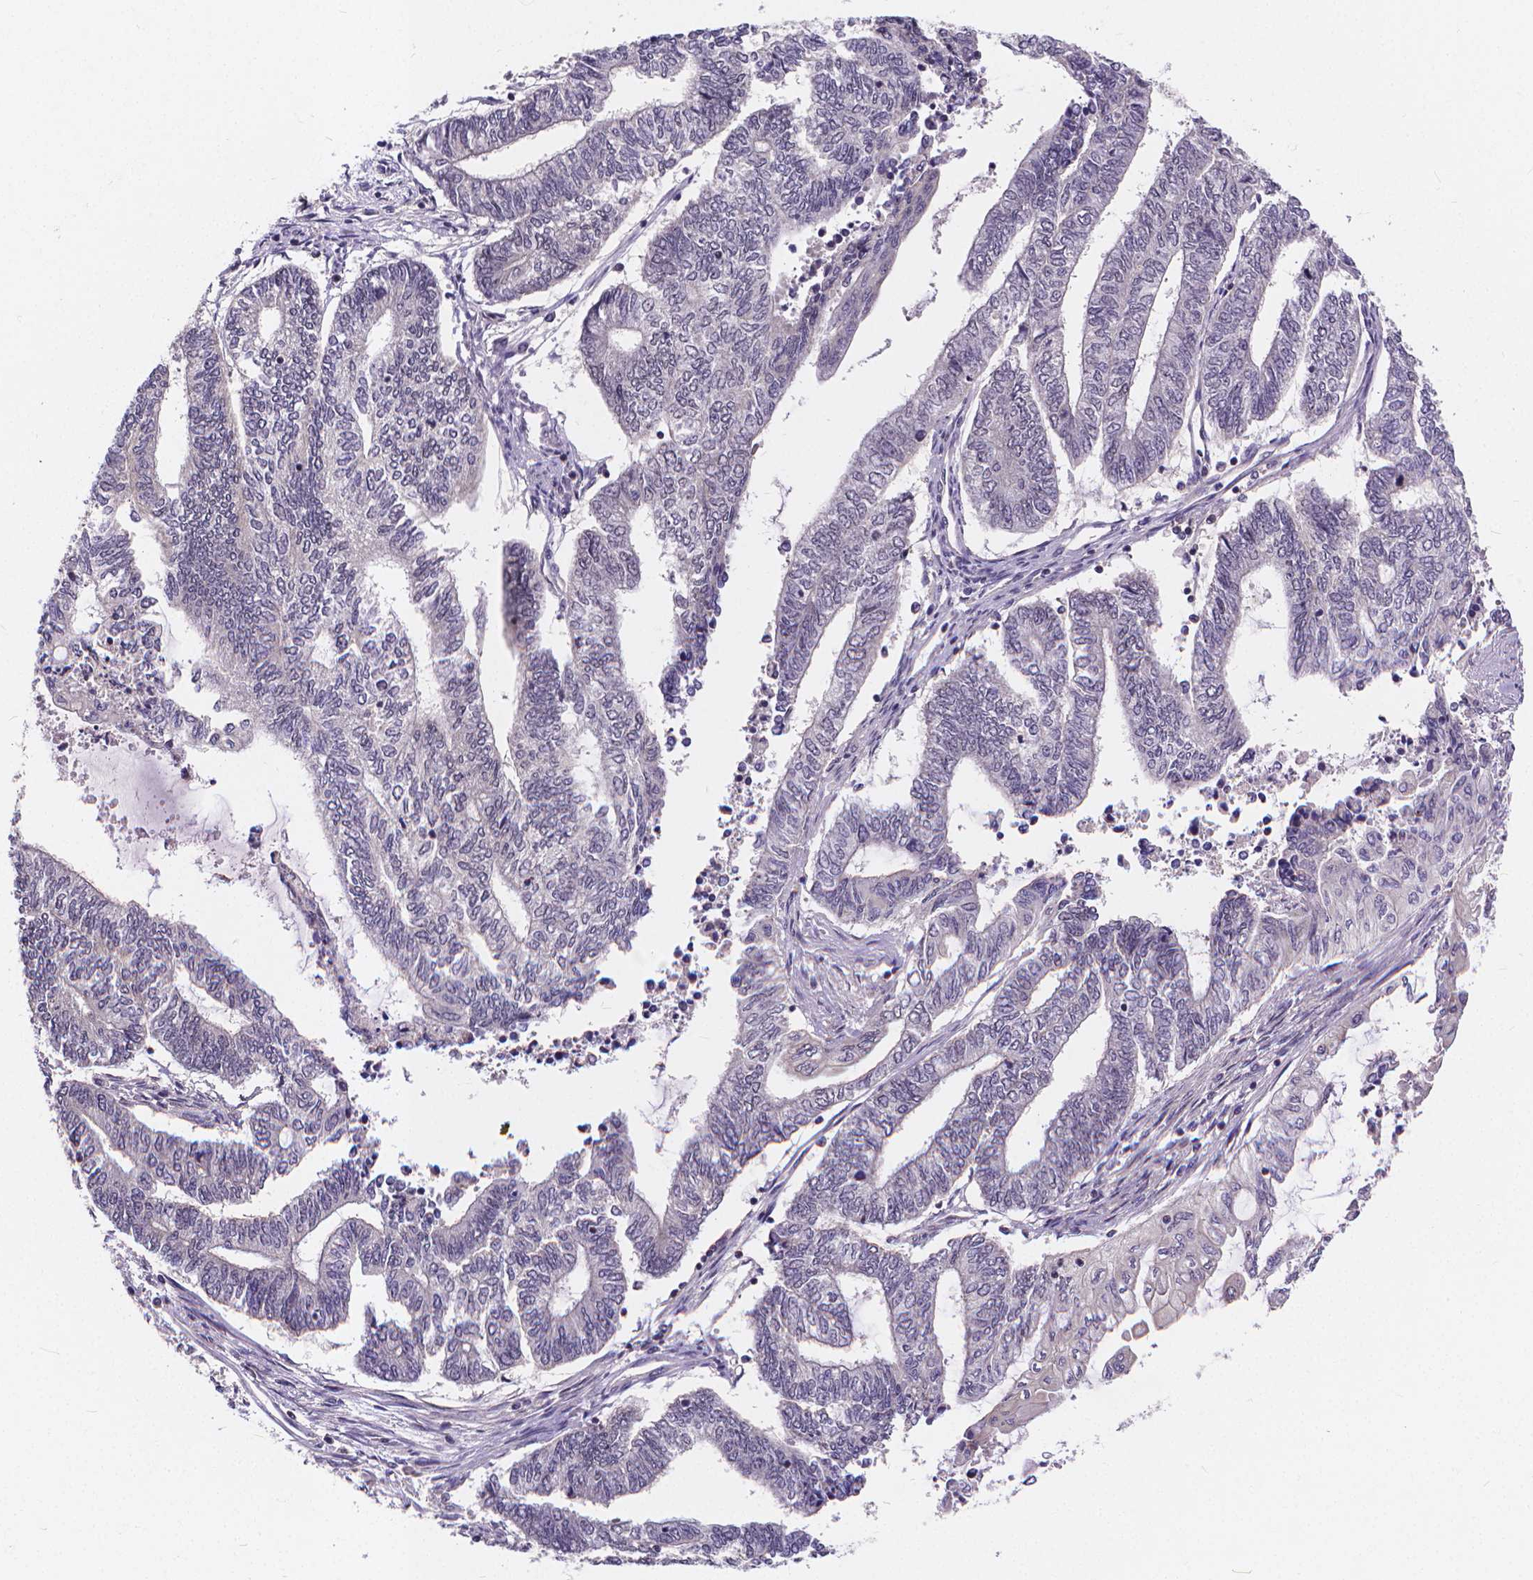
{"staining": {"intensity": "negative", "quantity": "none", "location": "none"}, "tissue": "endometrial cancer", "cell_type": "Tumor cells", "image_type": "cancer", "snomed": [{"axis": "morphology", "description": "Adenocarcinoma, NOS"}, {"axis": "topography", "description": "Uterus"}, {"axis": "topography", "description": "Endometrium"}], "caption": "Immunohistochemical staining of human endometrial adenocarcinoma displays no significant staining in tumor cells.", "gene": "GLRB", "patient": {"sex": "female", "age": 70}}